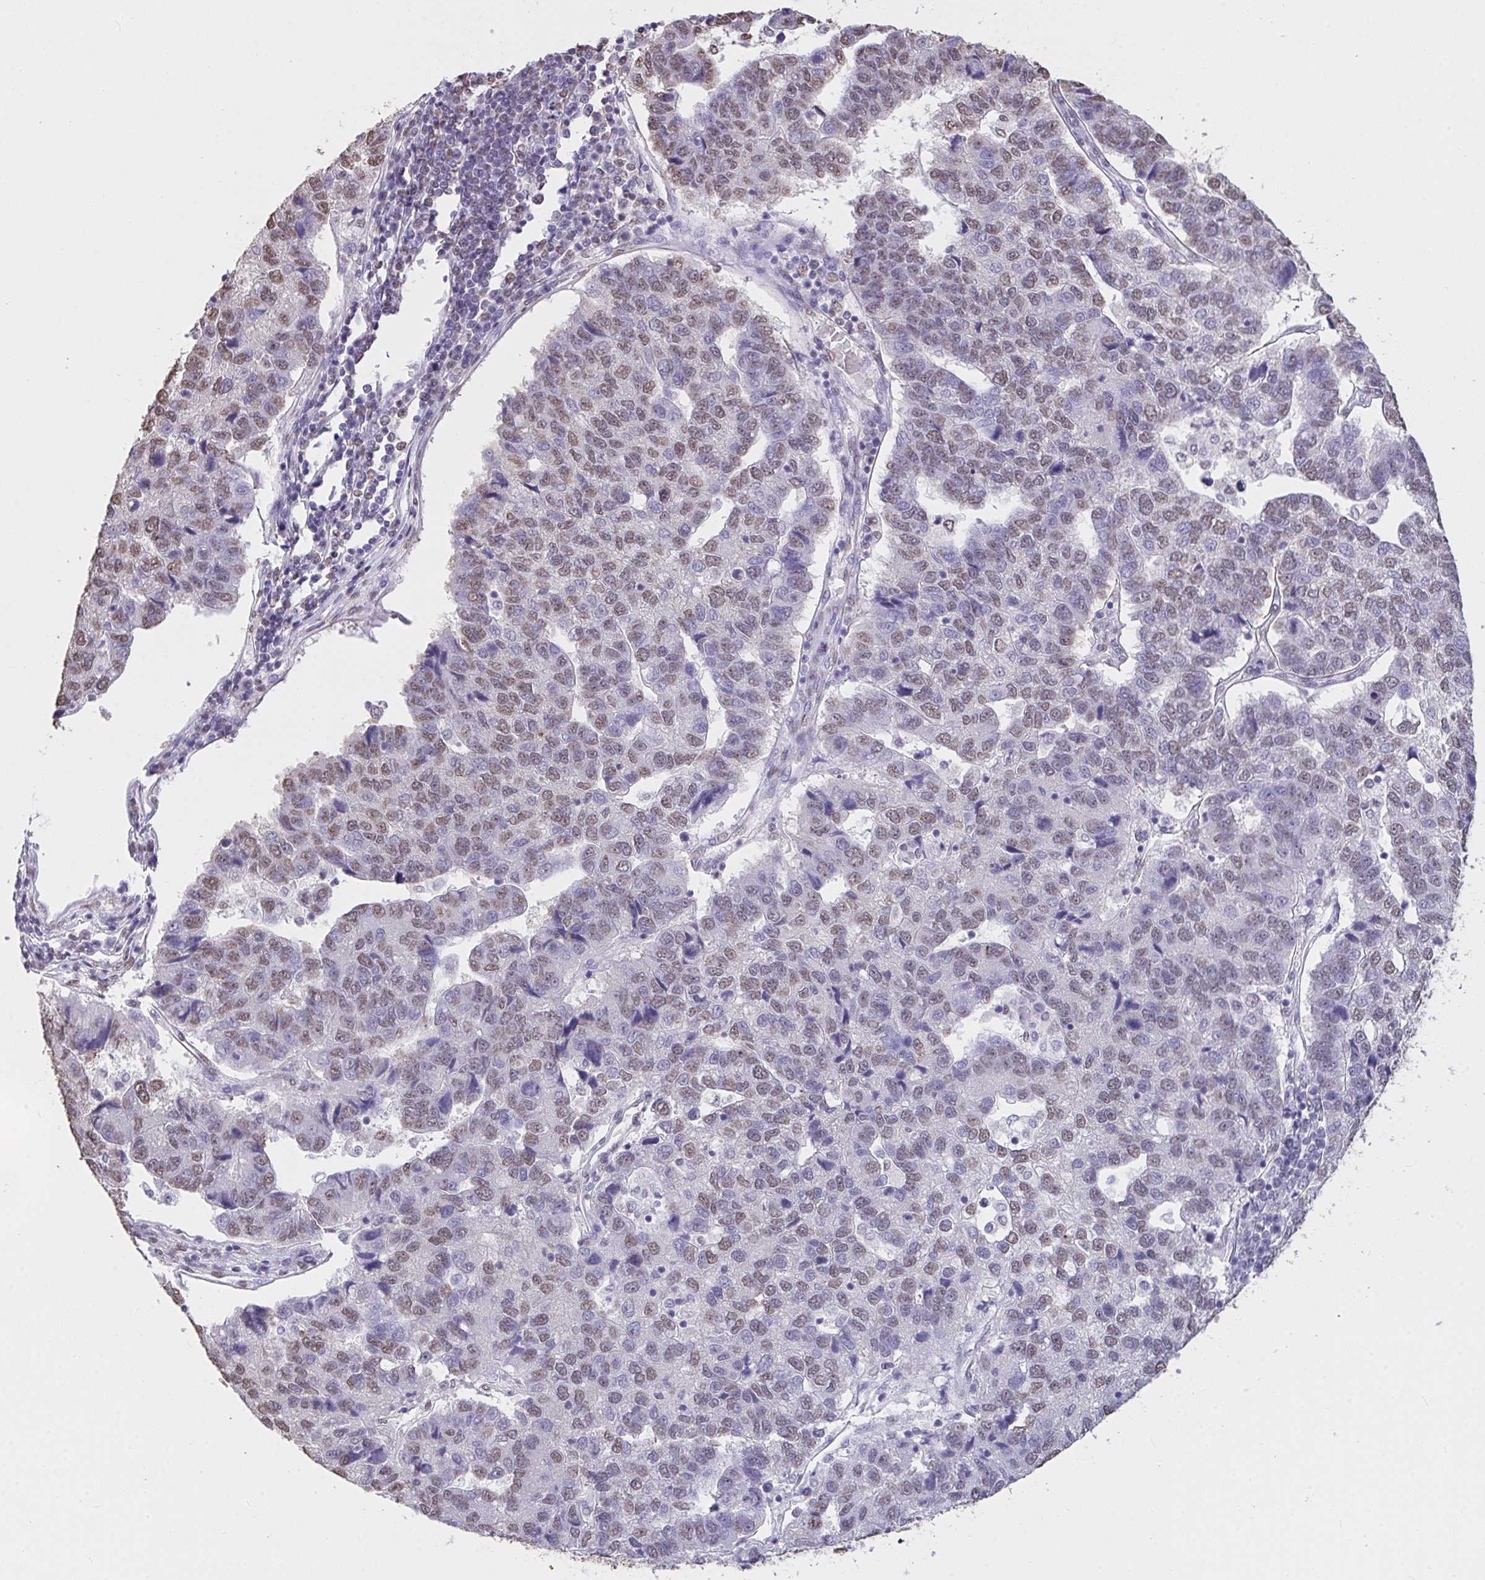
{"staining": {"intensity": "weak", "quantity": ">75%", "location": "nuclear"}, "tissue": "pancreatic cancer", "cell_type": "Tumor cells", "image_type": "cancer", "snomed": [{"axis": "morphology", "description": "Adenocarcinoma, NOS"}, {"axis": "topography", "description": "Pancreas"}], "caption": "DAB (3,3'-diaminobenzidine) immunohistochemical staining of pancreatic cancer demonstrates weak nuclear protein staining in about >75% of tumor cells.", "gene": "SEMA6B", "patient": {"sex": "female", "age": 61}}